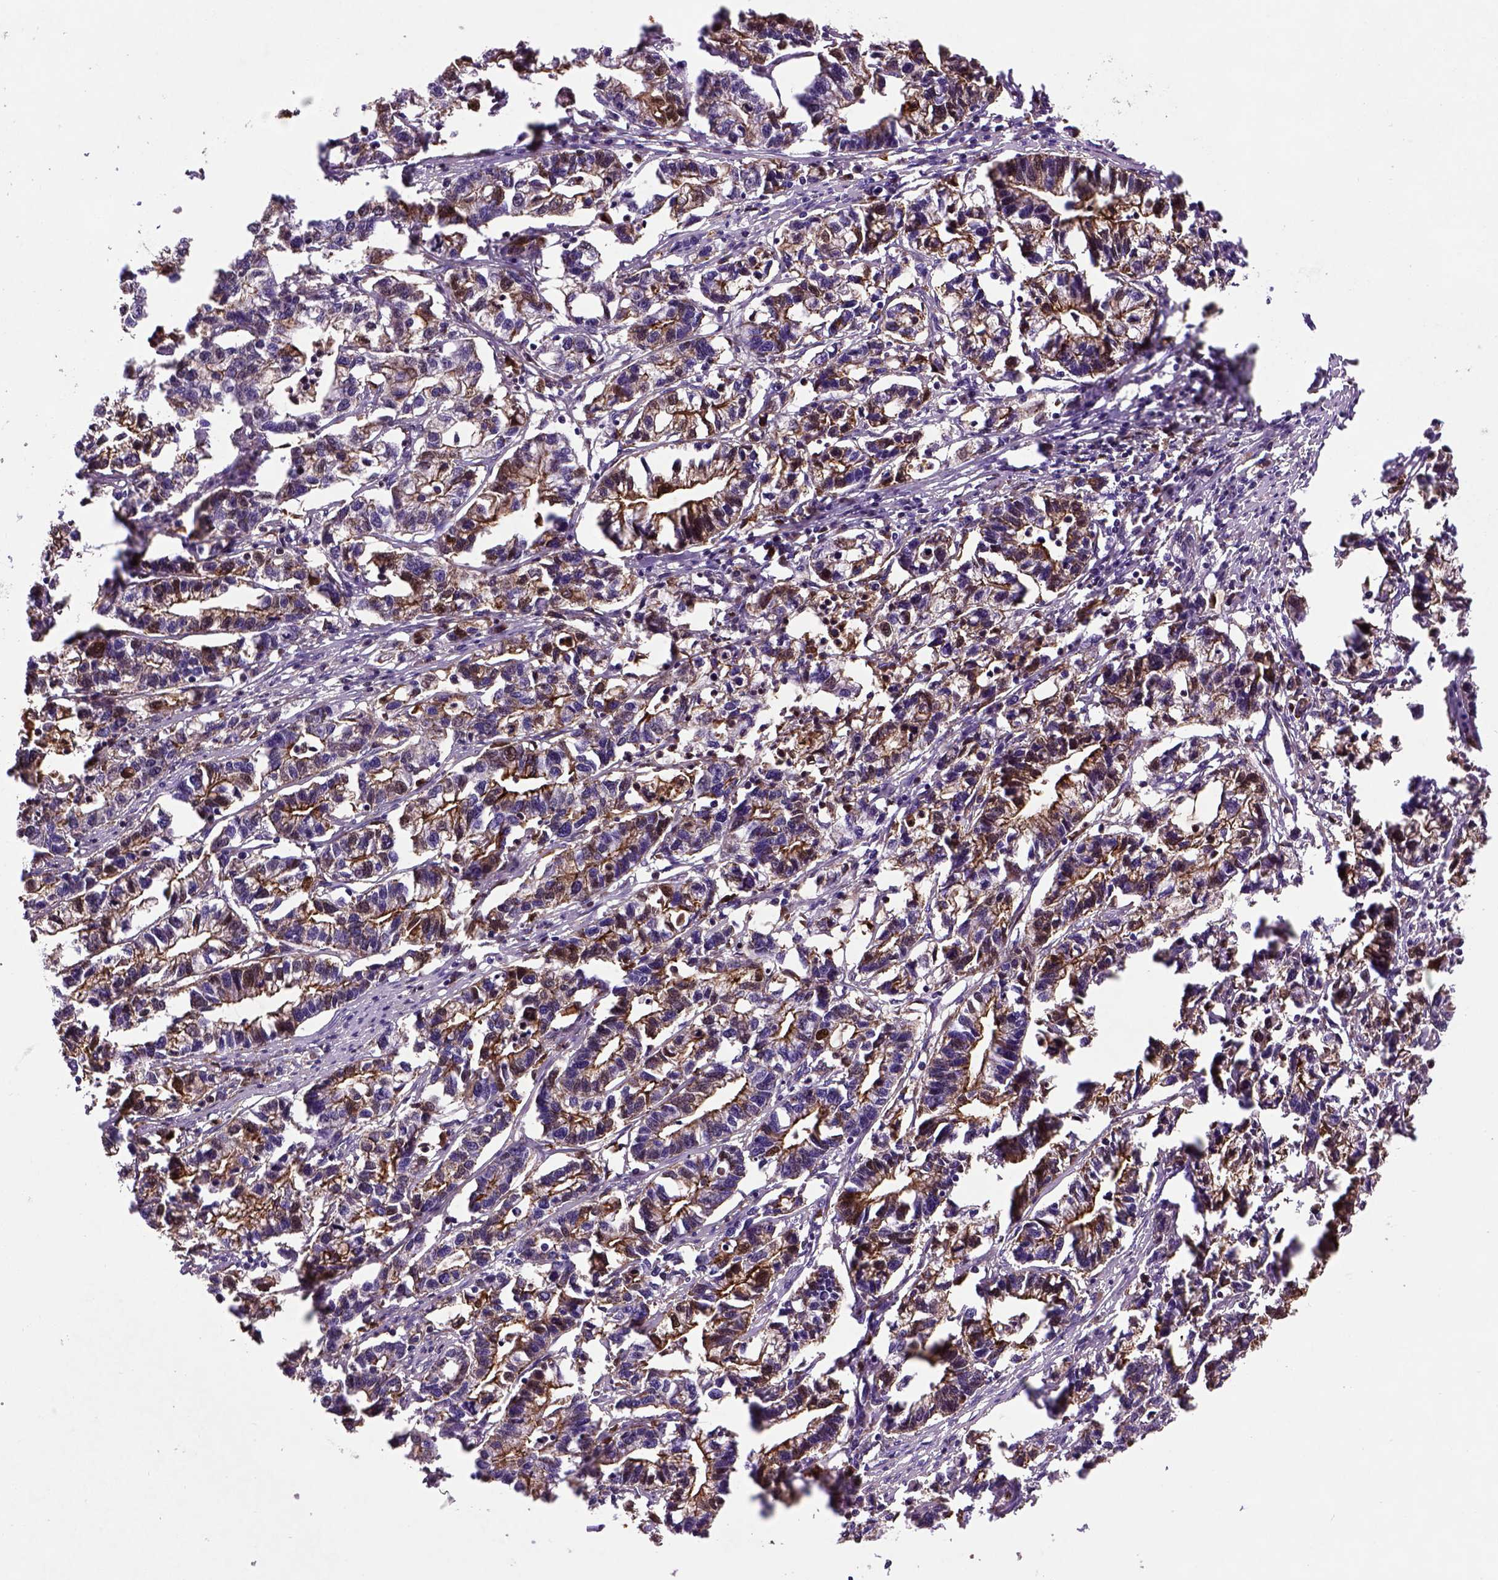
{"staining": {"intensity": "strong", "quantity": ">75%", "location": "cytoplasmic/membranous"}, "tissue": "stomach cancer", "cell_type": "Tumor cells", "image_type": "cancer", "snomed": [{"axis": "morphology", "description": "Adenocarcinoma, NOS"}, {"axis": "topography", "description": "Stomach"}], "caption": "IHC of human adenocarcinoma (stomach) demonstrates high levels of strong cytoplasmic/membranous staining in approximately >75% of tumor cells.", "gene": "CDH1", "patient": {"sex": "male", "age": 83}}